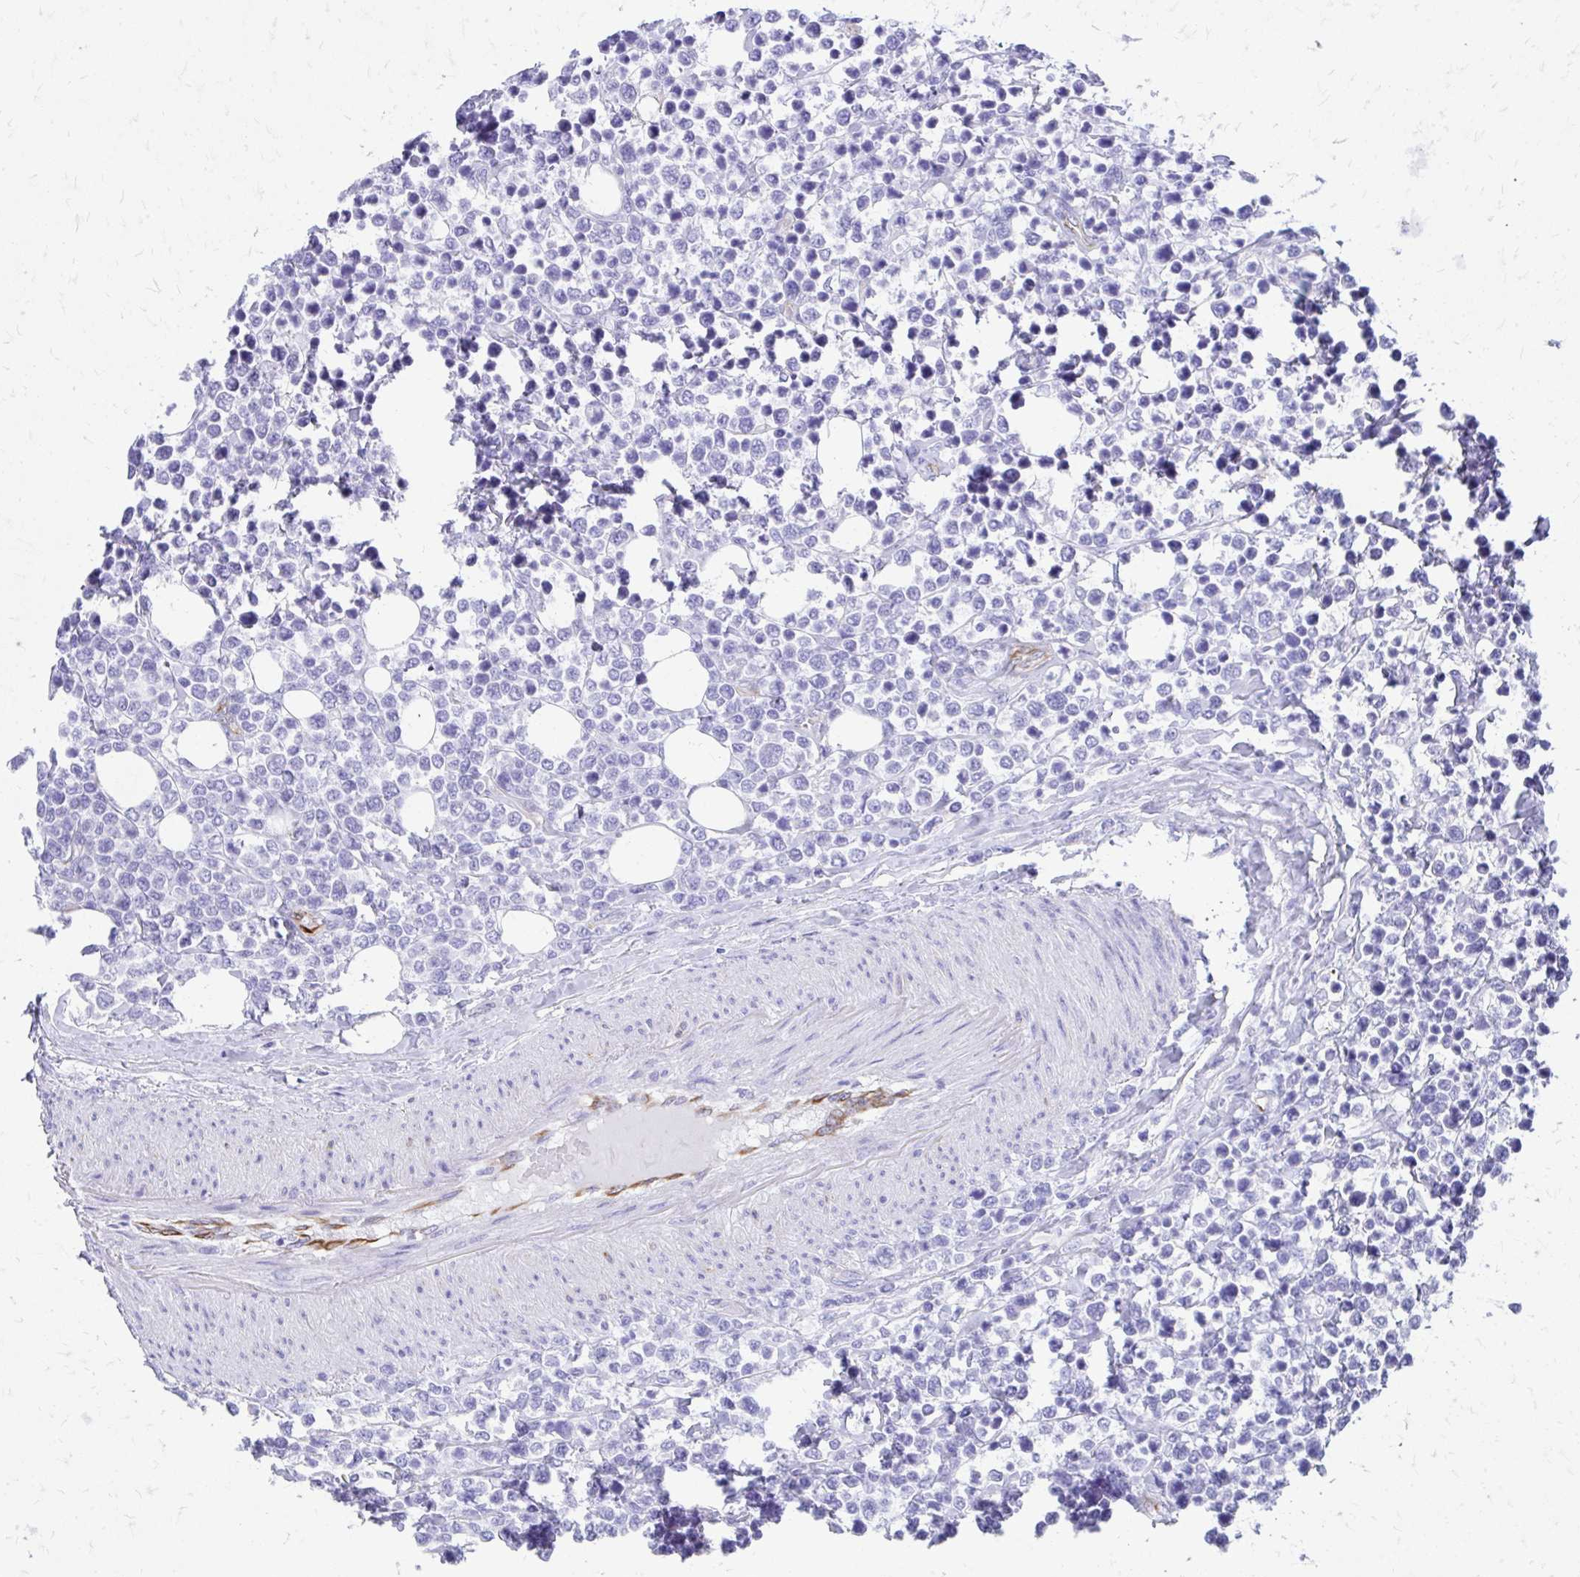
{"staining": {"intensity": "negative", "quantity": "none", "location": "none"}, "tissue": "lymphoma", "cell_type": "Tumor cells", "image_type": "cancer", "snomed": [{"axis": "morphology", "description": "Malignant lymphoma, non-Hodgkin's type, Low grade"}, {"axis": "topography", "description": "Lymph node"}], "caption": "High magnification brightfield microscopy of lymphoma stained with DAB (brown) and counterstained with hematoxylin (blue): tumor cells show no significant positivity.", "gene": "ZNF699", "patient": {"sex": "male", "age": 60}}